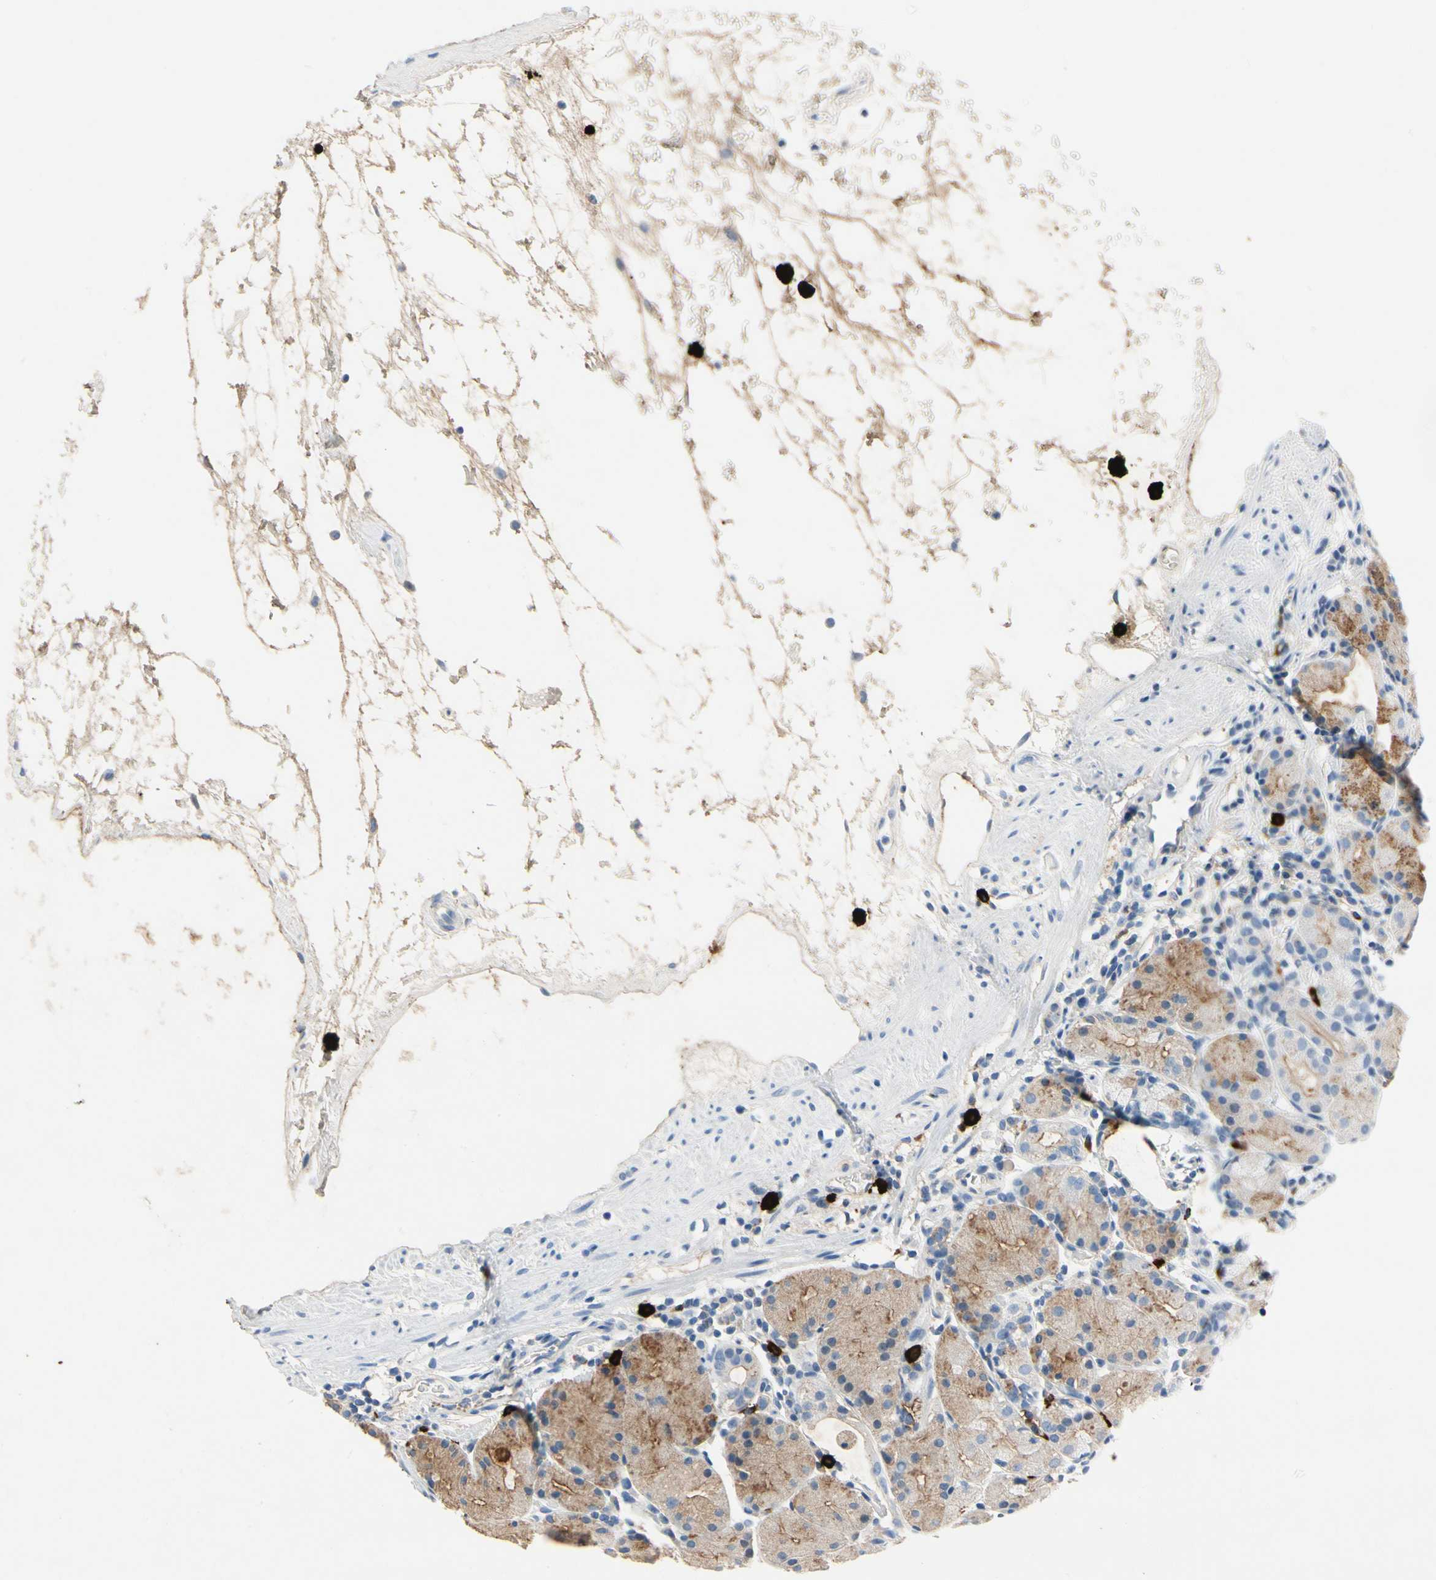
{"staining": {"intensity": "moderate", "quantity": "<25%", "location": "cytoplasmic/membranous"}, "tissue": "stomach", "cell_type": "Glandular cells", "image_type": "normal", "snomed": [{"axis": "morphology", "description": "Normal tissue, NOS"}, {"axis": "topography", "description": "Stomach"}, {"axis": "topography", "description": "Stomach, lower"}], "caption": "Protein positivity by IHC demonstrates moderate cytoplasmic/membranous staining in approximately <25% of glandular cells in unremarkable stomach.", "gene": "CPA3", "patient": {"sex": "female", "age": 75}}